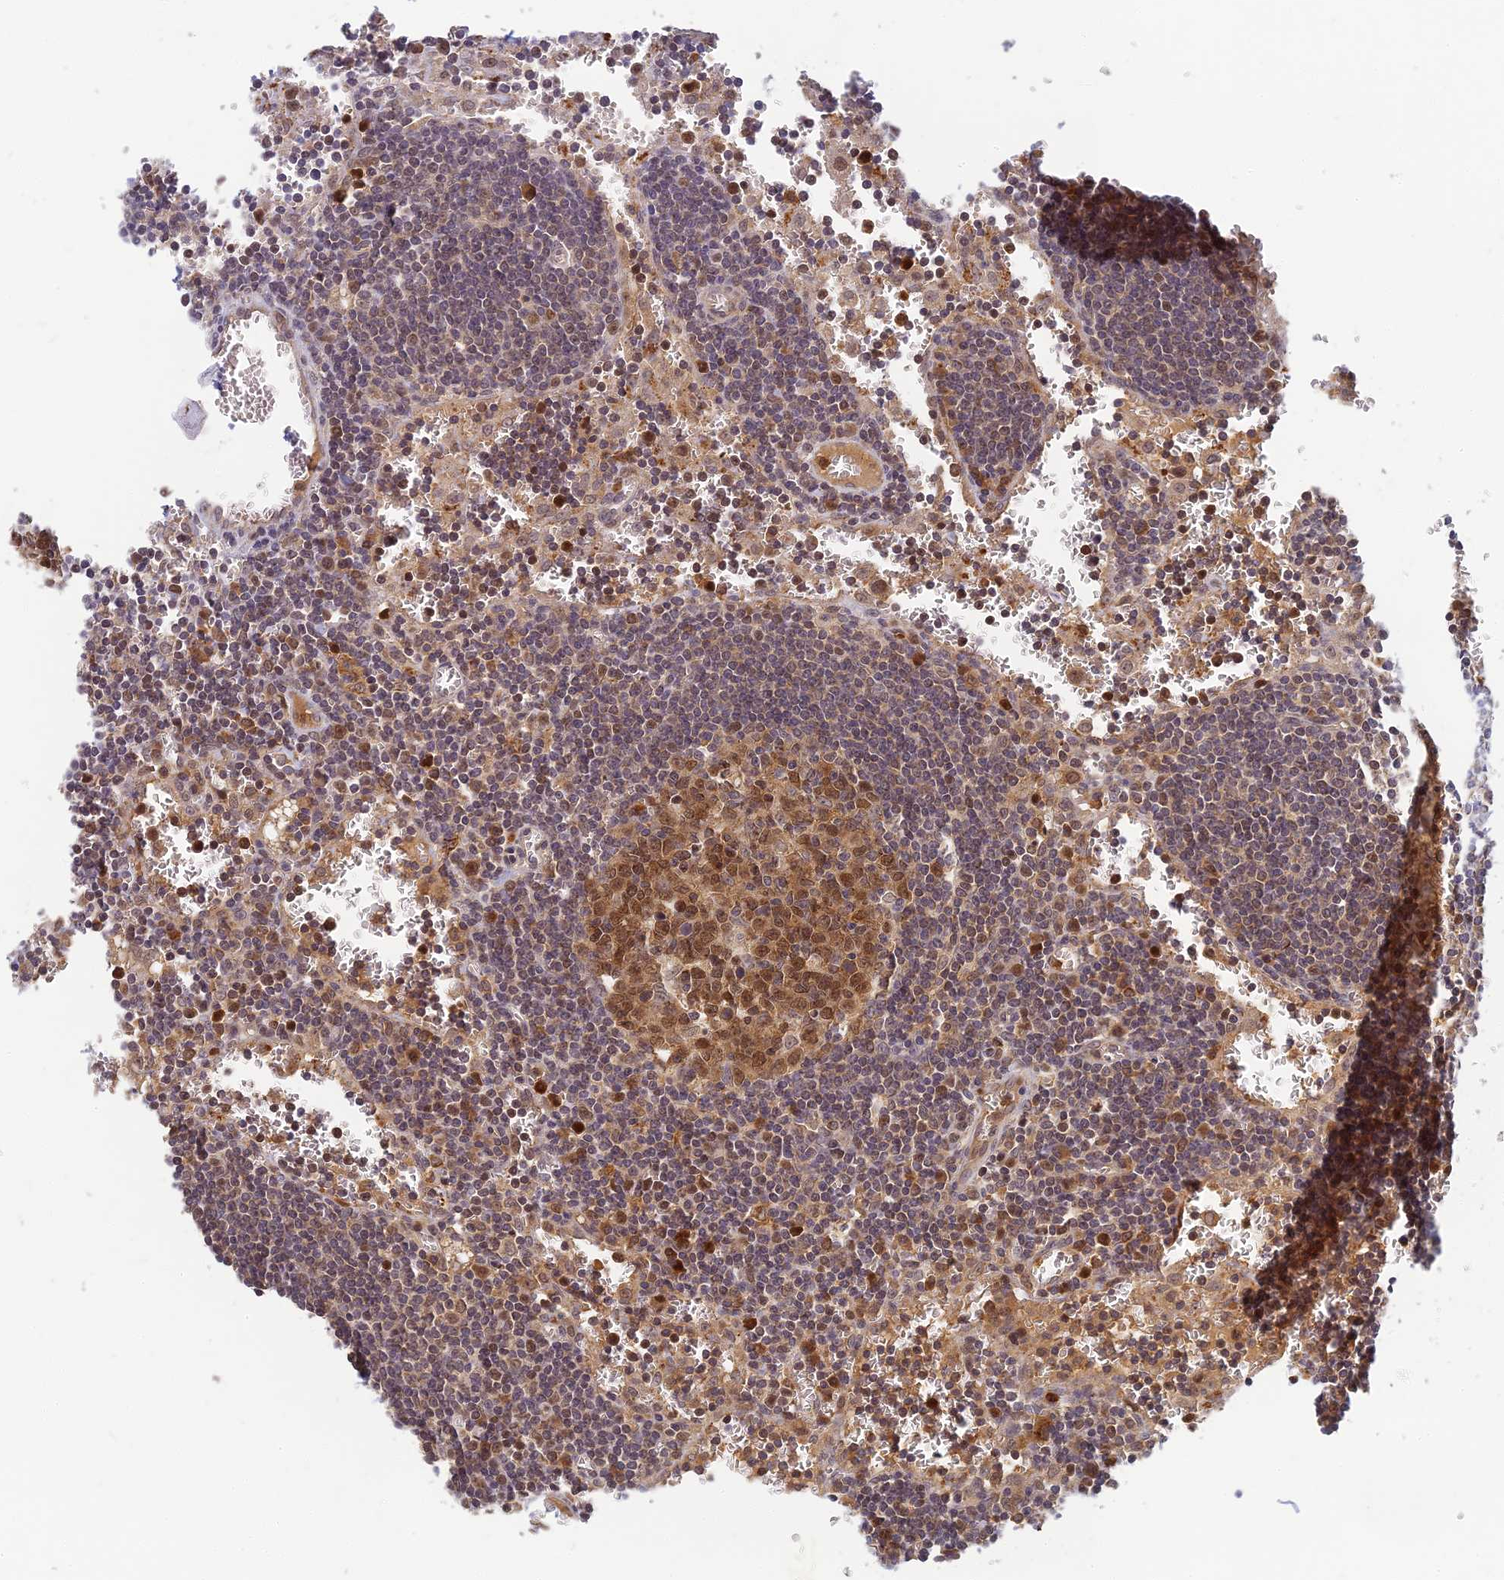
{"staining": {"intensity": "moderate", "quantity": ">75%", "location": "cytoplasmic/membranous,nuclear"}, "tissue": "lymph node", "cell_type": "Germinal center cells", "image_type": "normal", "snomed": [{"axis": "morphology", "description": "Normal tissue, NOS"}, {"axis": "topography", "description": "Lymph node"}], "caption": "Germinal center cells reveal moderate cytoplasmic/membranous,nuclear positivity in approximately >75% of cells in normal lymph node.", "gene": "RGL3", "patient": {"sex": "female", "age": 73}}